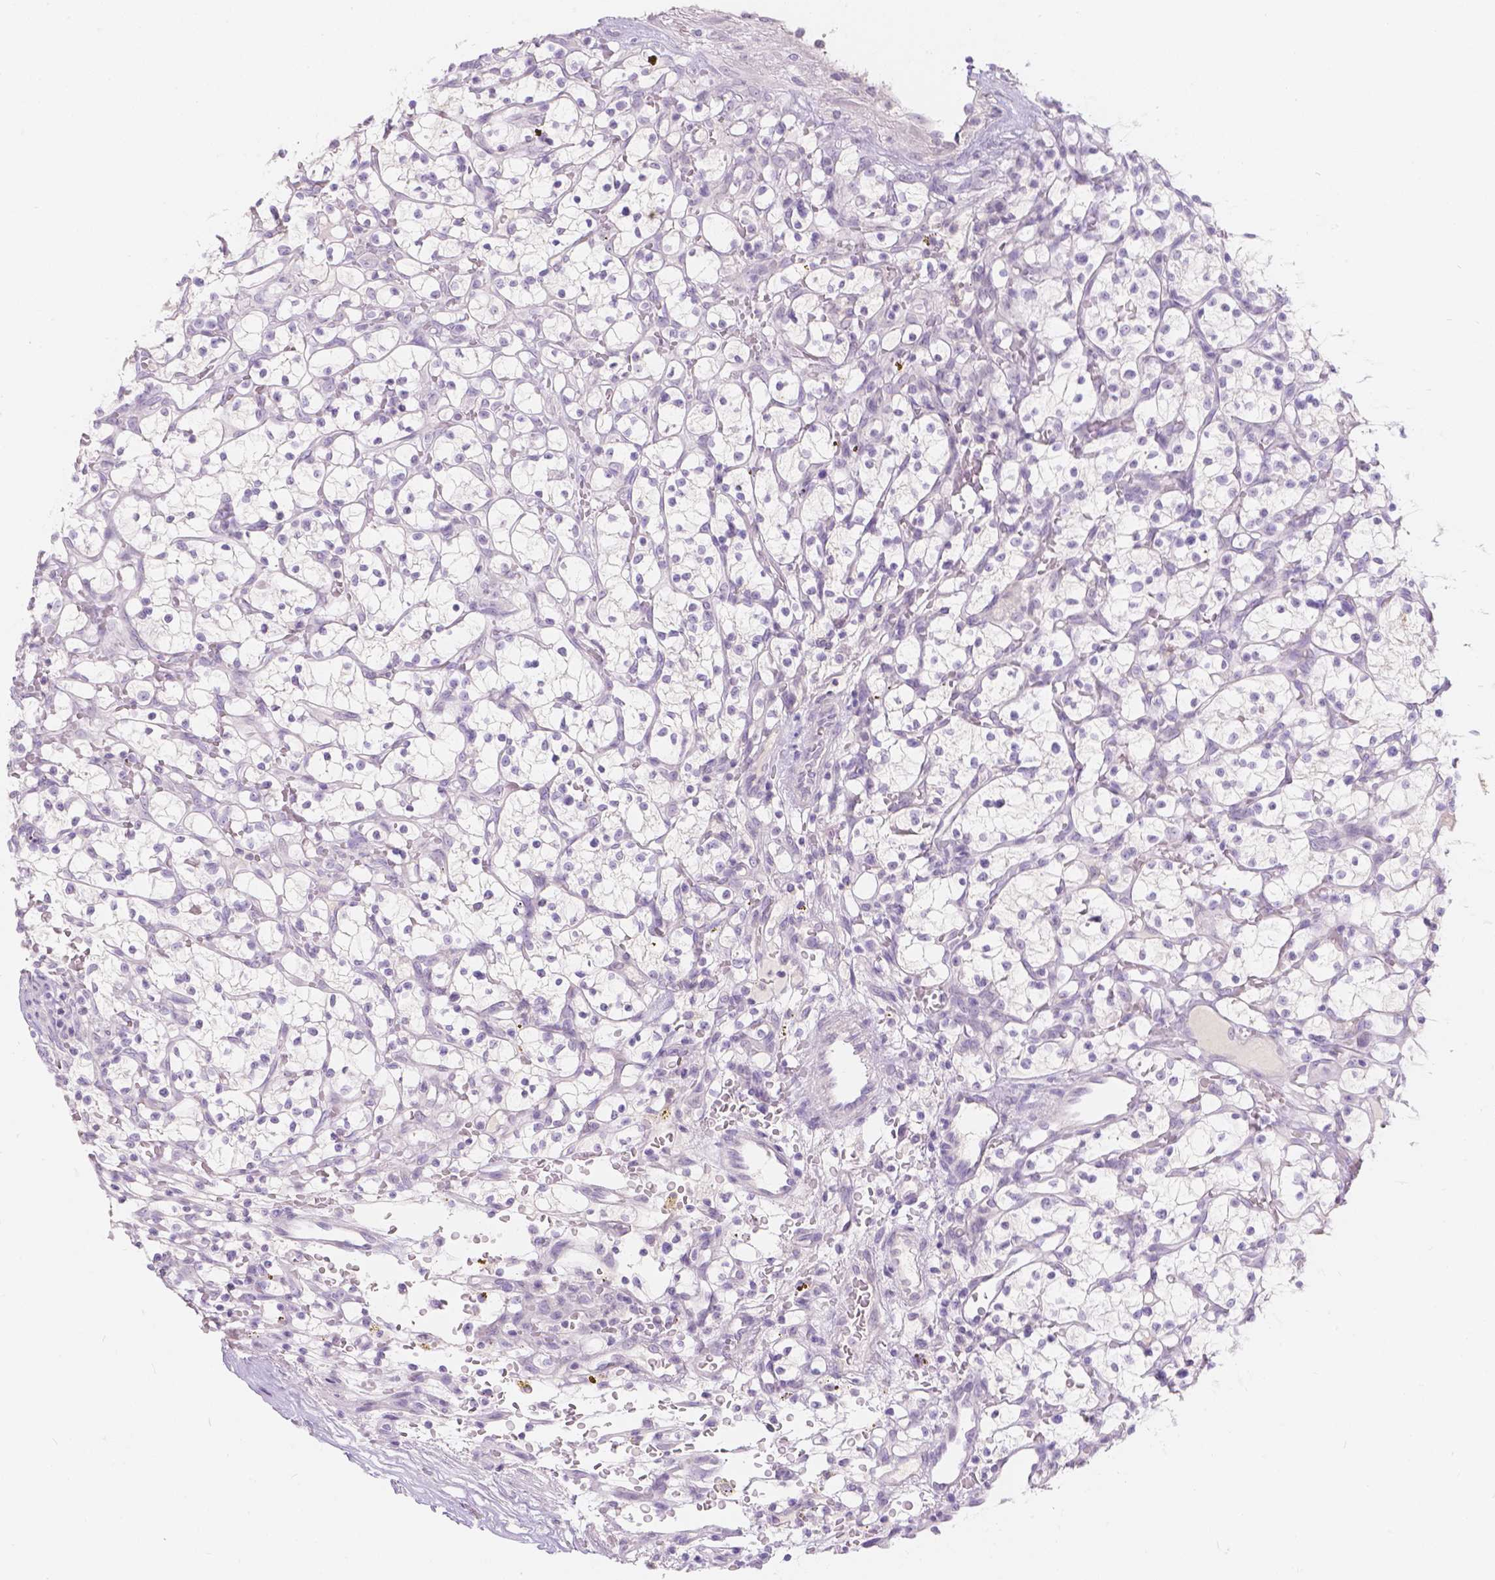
{"staining": {"intensity": "negative", "quantity": "none", "location": "none"}, "tissue": "renal cancer", "cell_type": "Tumor cells", "image_type": "cancer", "snomed": [{"axis": "morphology", "description": "Adenocarcinoma, NOS"}, {"axis": "topography", "description": "Kidney"}], "caption": "Image shows no significant protein positivity in tumor cells of renal adenocarcinoma.", "gene": "HTN3", "patient": {"sex": "female", "age": 64}}